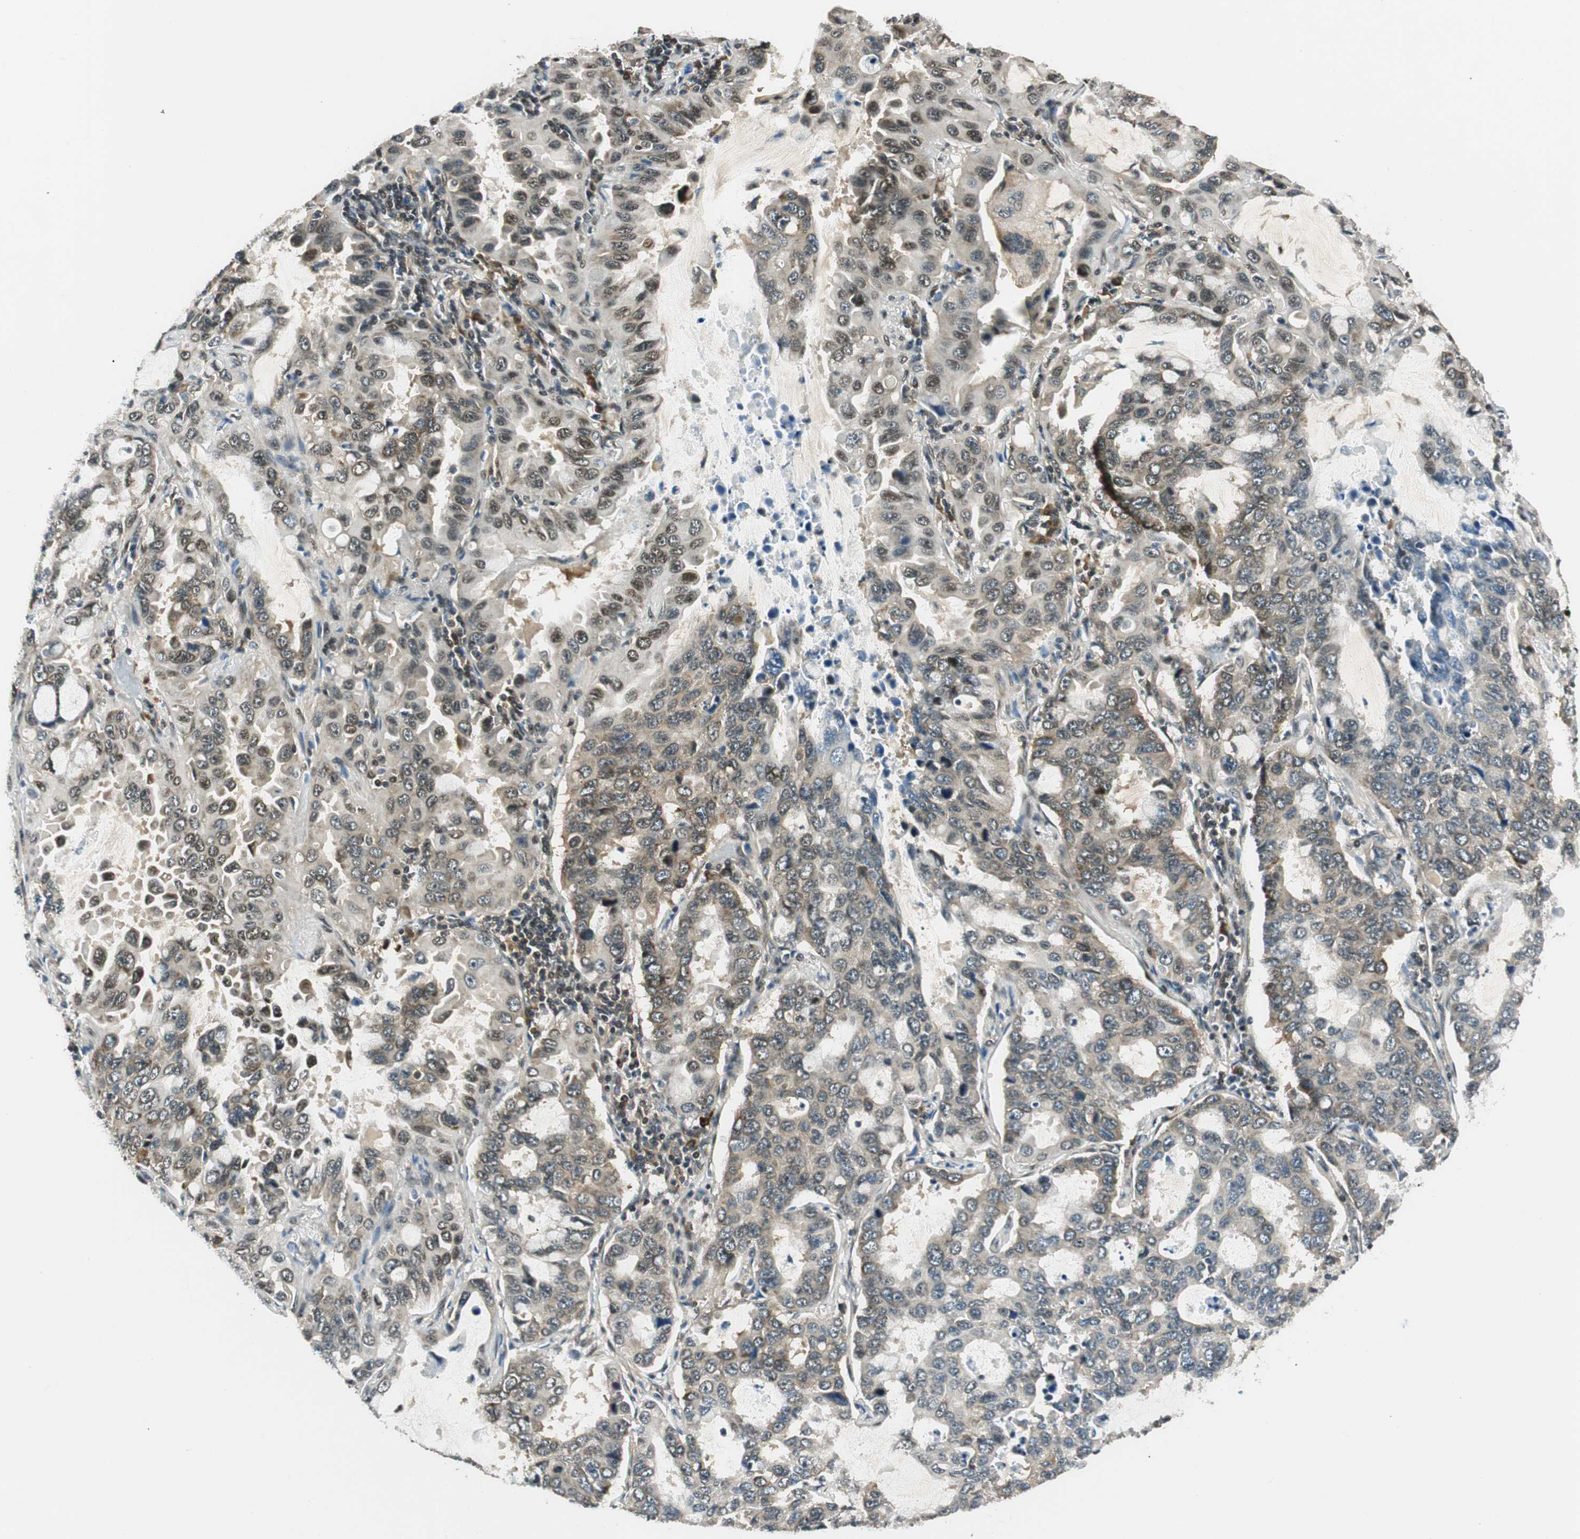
{"staining": {"intensity": "weak", "quantity": ">75%", "location": "cytoplasmic/membranous,nuclear"}, "tissue": "lung cancer", "cell_type": "Tumor cells", "image_type": "cancer", "snomed": [{"axis": "morphology", "description": "Adenocarcinoma, NOS"}, {"axis": "topography", "description": "Lung"}], "caption": "Brown immunohistochemical staining in adenocarcinoma (lung) exhibits weak cytoplasmic/membranous and nuclear expression in about >75% of tumor cells.", "gene": "RING1", "patient": {"sex": "male", "age": 64}}